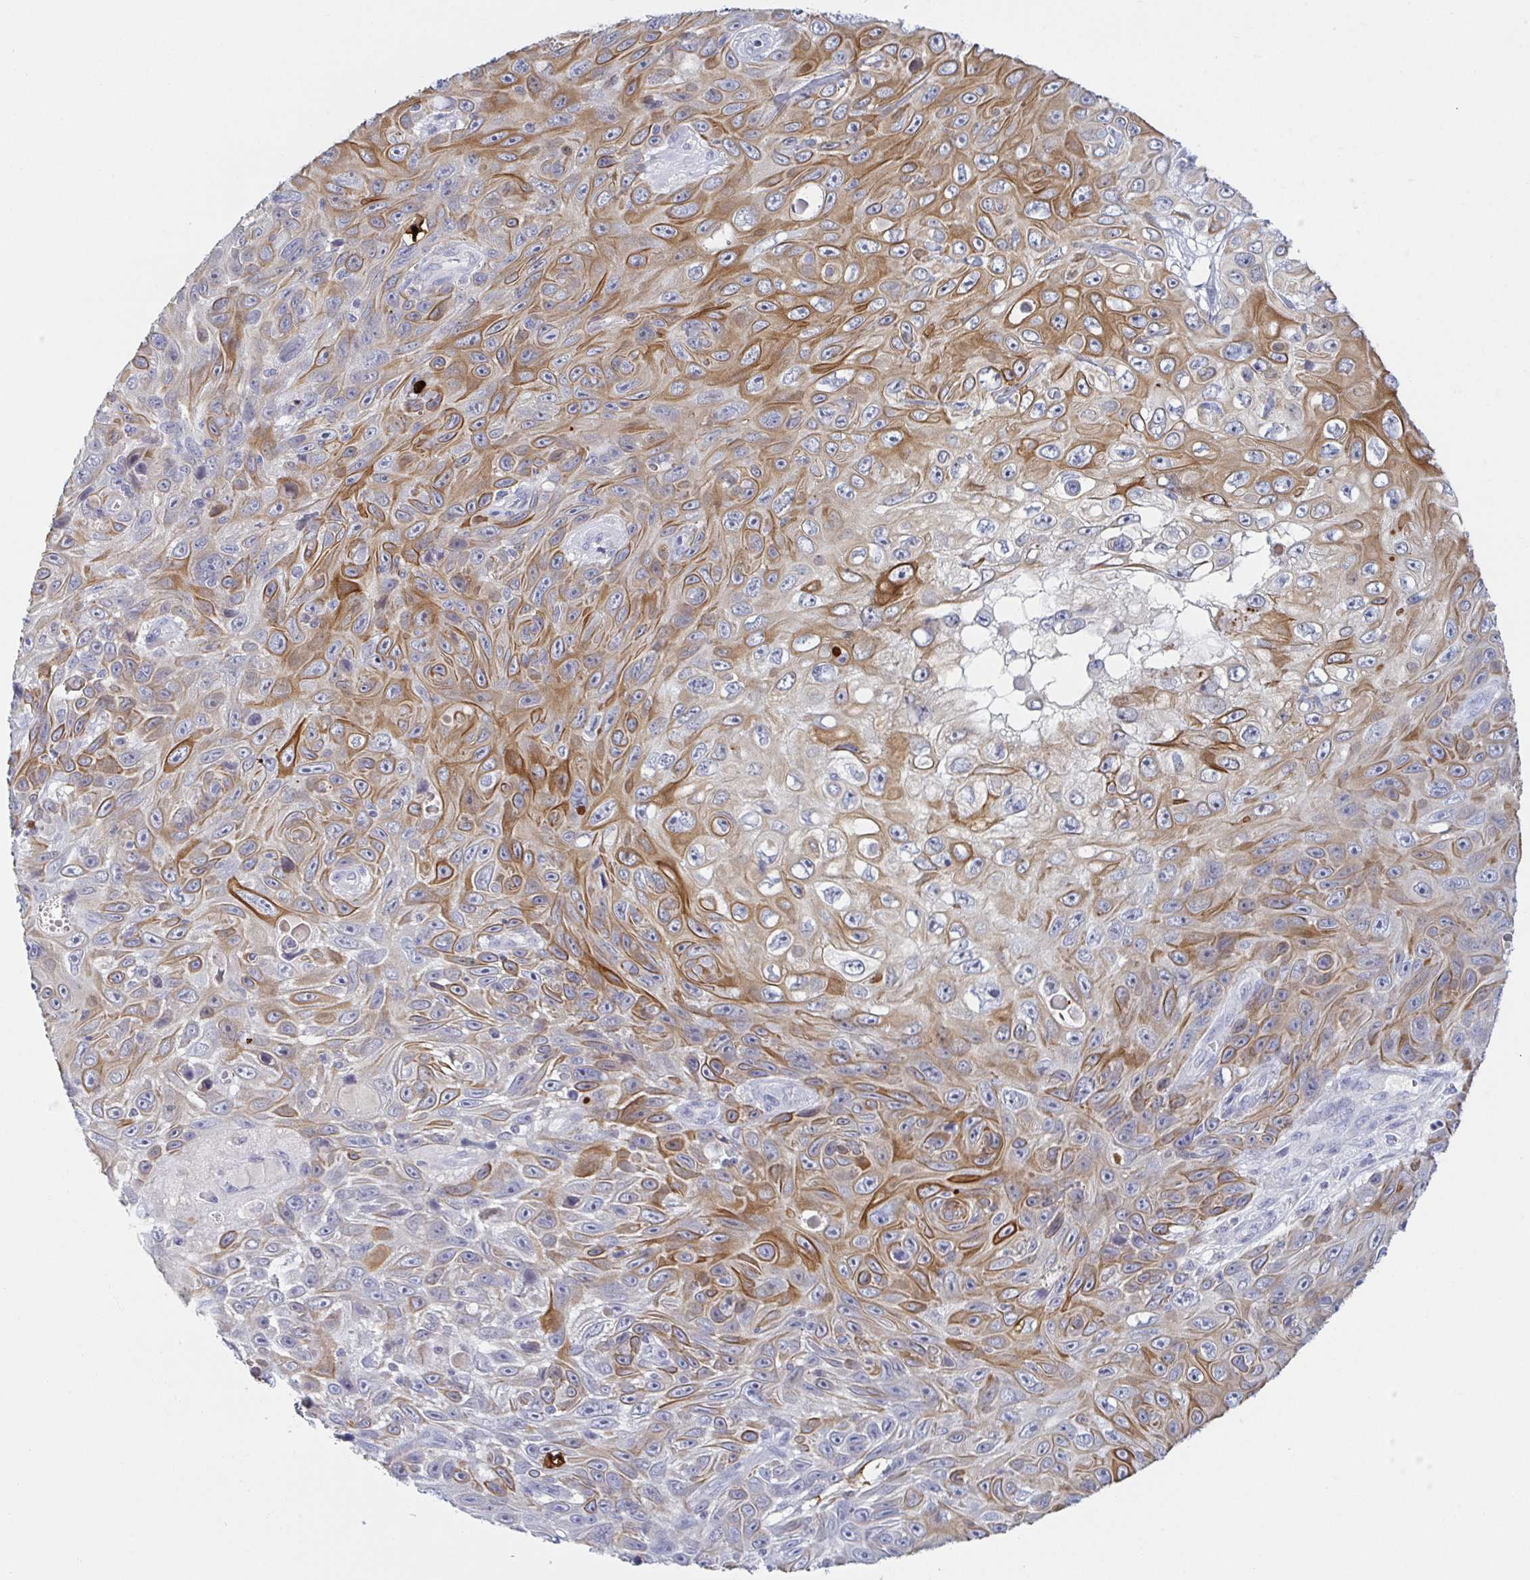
{"staining": {"intensity": "moderate", "quantity": ">75%", "location": "cytoplasmic/membranous"}, "tissue": "skin cancer", "cell_type": "Tumor cells", "image_type": "cancer", "snomed": [{"axis": "morphology", "description": "Squamous cell carcinoma, NOS"}, {"axis": "topography", "description": "Skin"}], "caption": "Protein positivity by immunohistochemistry (IHC) exhibits moderate cytoplasmic/membranous positivity in approximately >75% of tumor cells in skin squamous cell carcinoma.", "gene": "RHOV", "patient": {"sex": "male", "age": 82}}